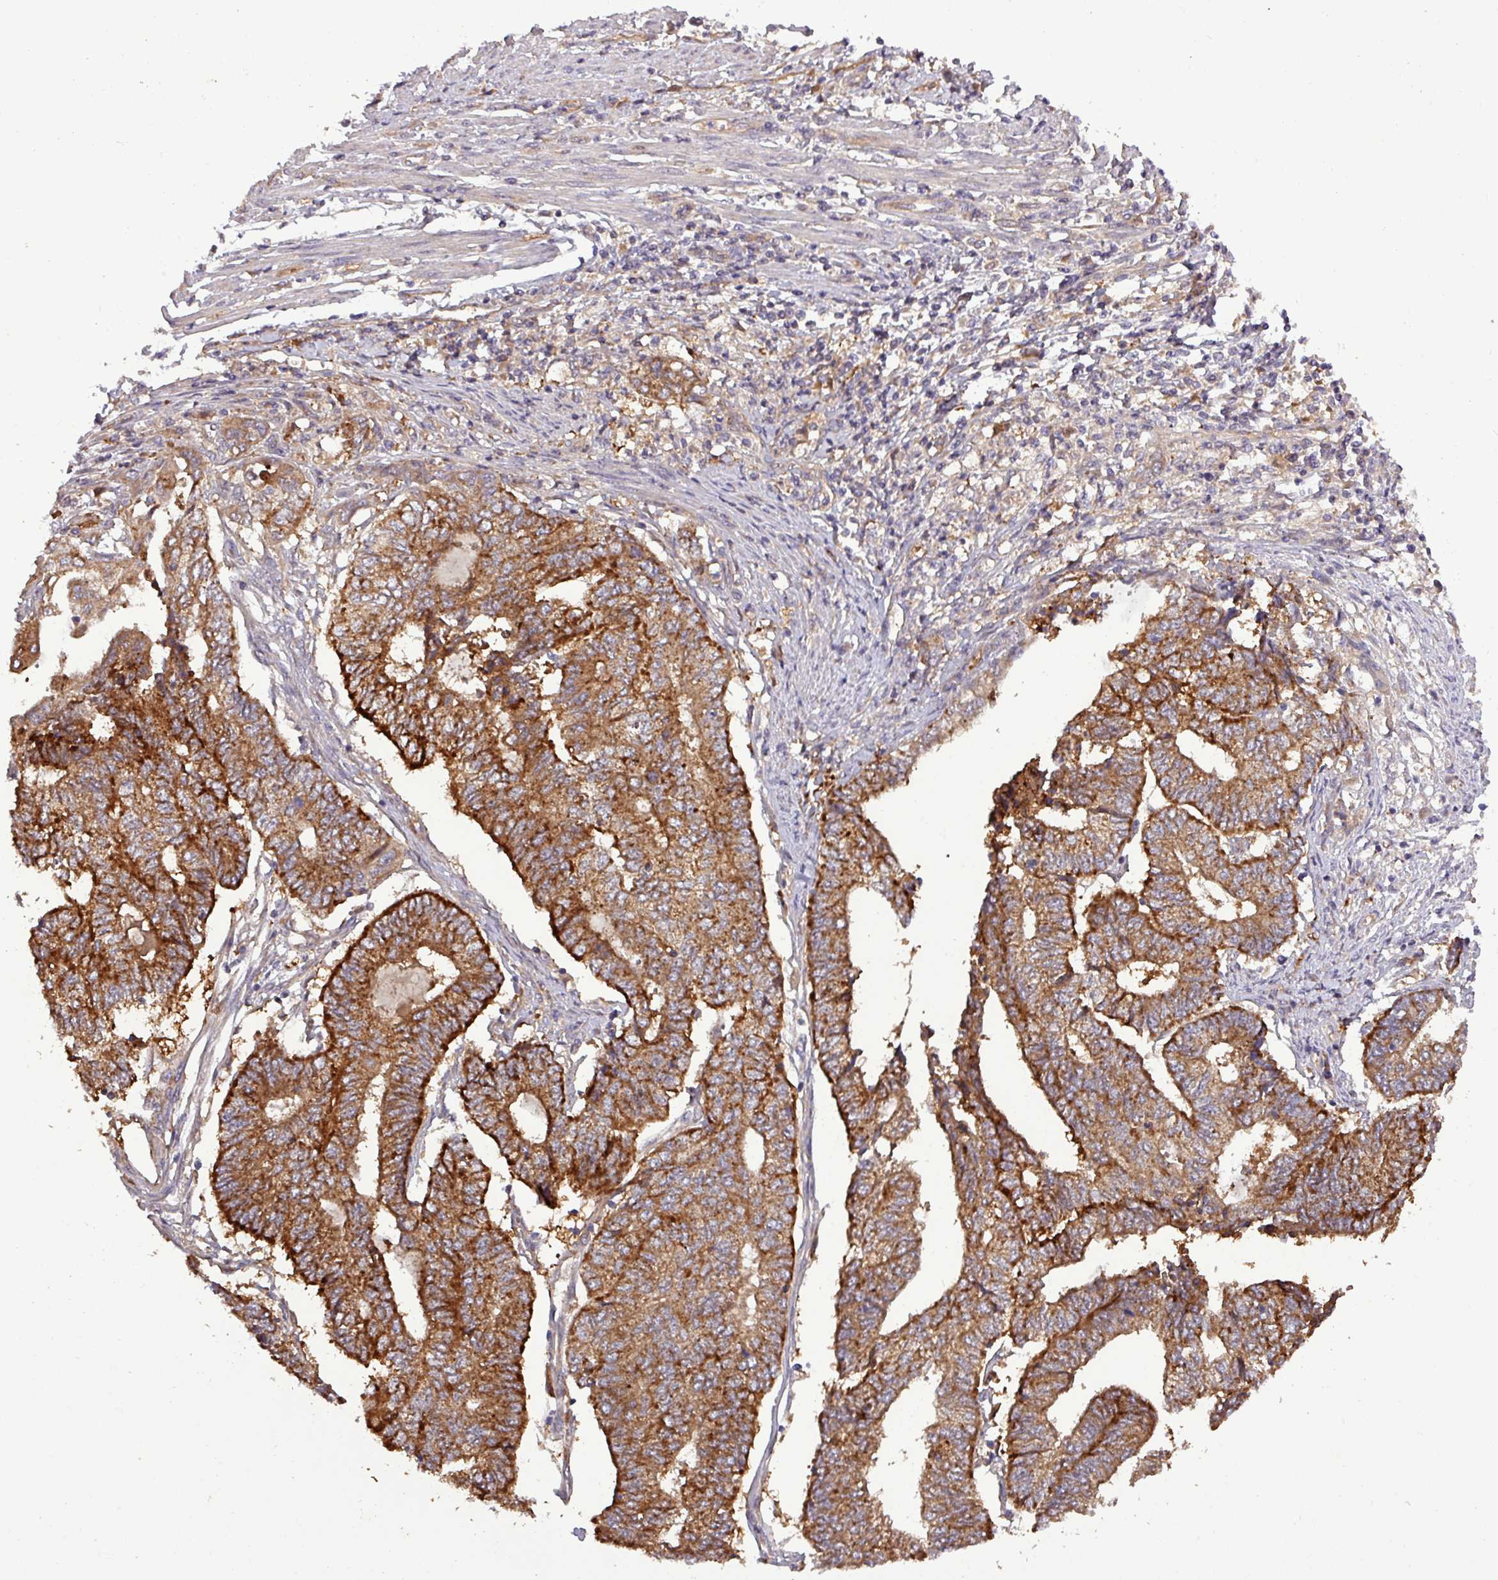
{"staining": {"intensity": "strong", "quantity": ">75%", "location": "cytoplasmic/membranous"}, "tissue": "endometrial cancer", "cell_type": "Tumor cells", "image_type": "cancer", "snomed": [{"axis": "morphology", "description": "Adenocarcinoma, NOS"}, {"axis": "topography", "description": "Uterus"}, {"axis": "topography", "description": "Endometrium"}], "caption": "Brown immunohistochemical staining in human endometrial adenocarcinoma shows strong cytoplasmic/membranous expression in approximately >75% of tumor cells.", "gene": "SIRPB2", "patient": {"sex": "female", "age": 70}}